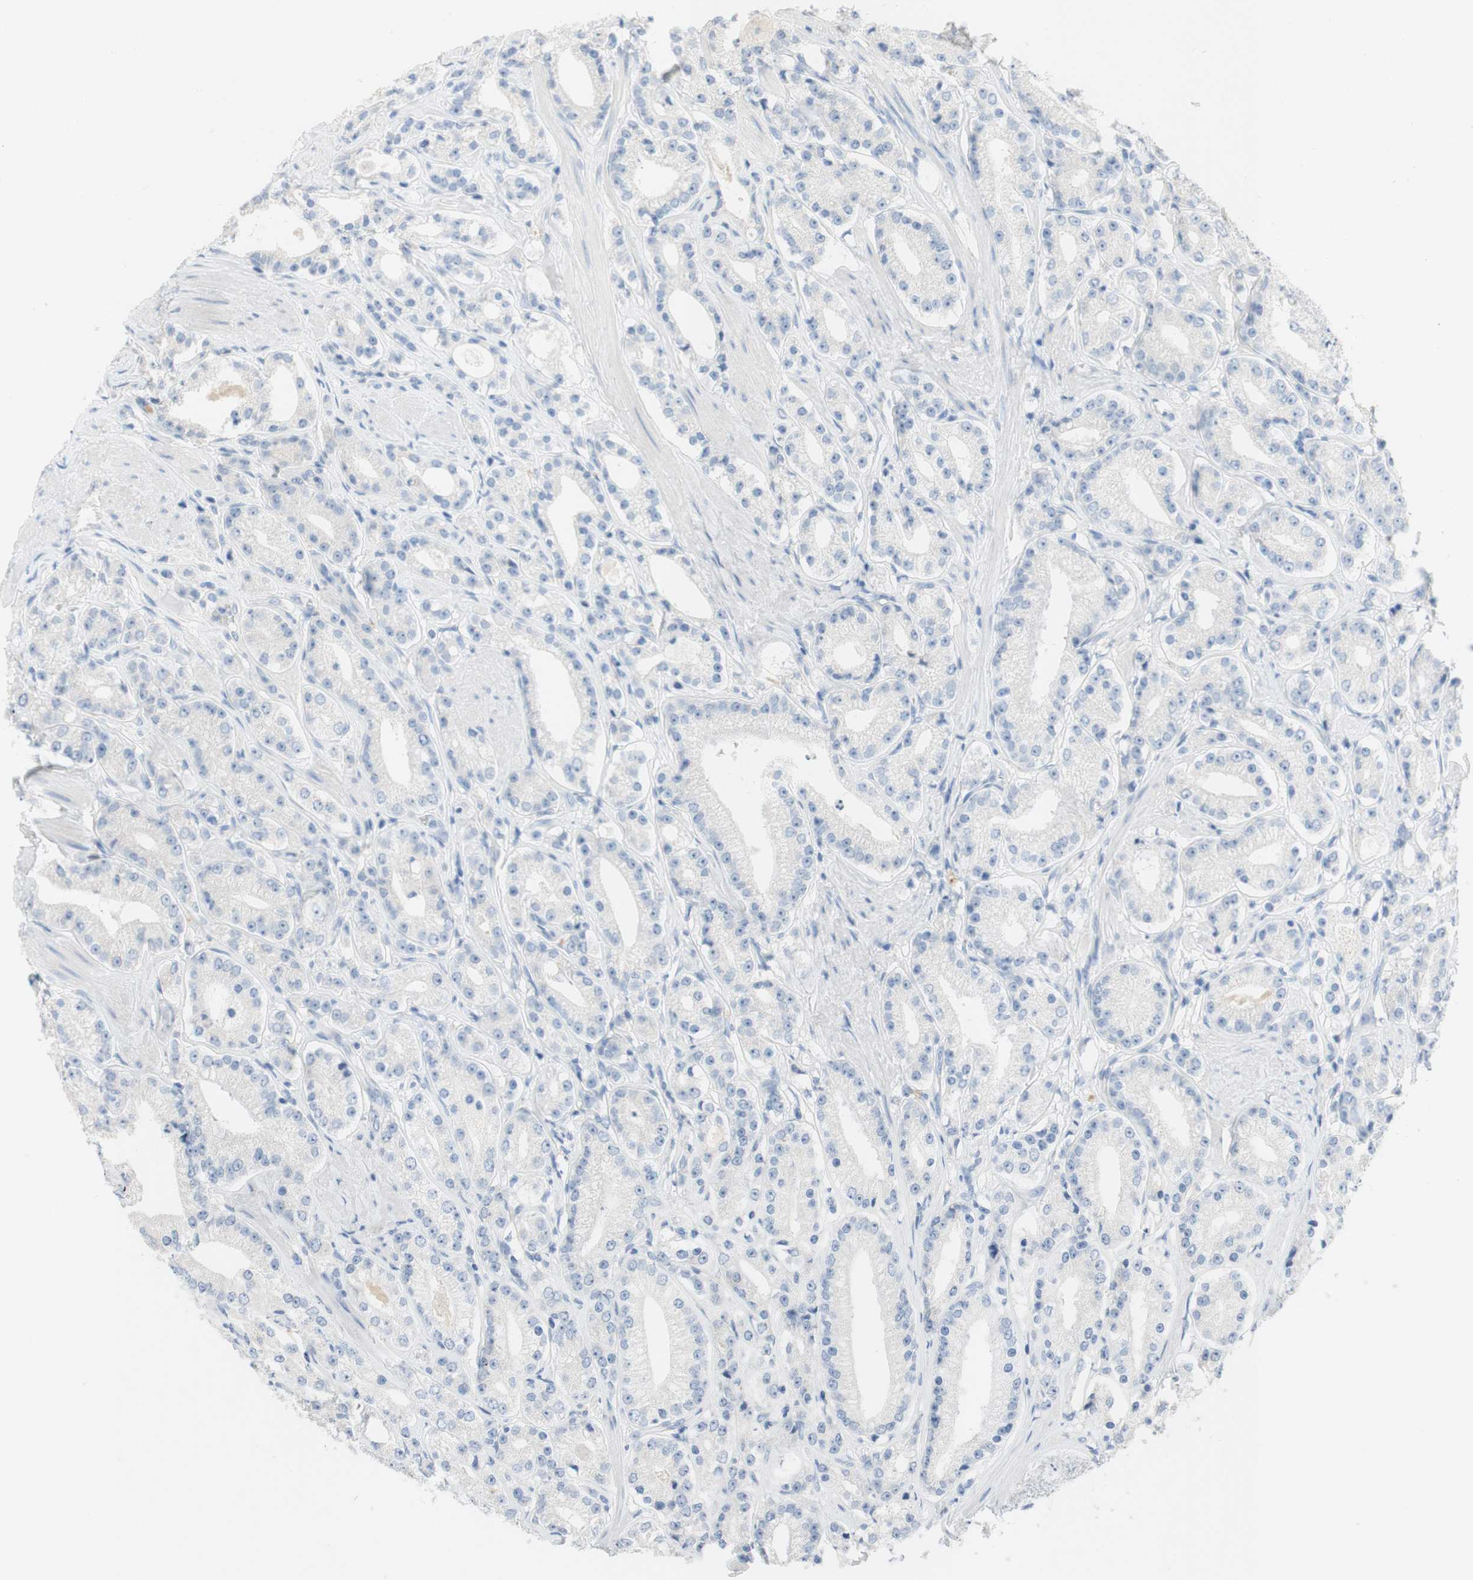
{"staining": {"intensity": "negative", "quantity": "none", "location": "none"}, "tissue": "prostate cancer", "cell_type": "Tumor cells", "image_type": "cancer", "snomed": [{"axis": "morphology", "description": "Adenocarcinoma, Low grade"}, {"axis": "topography", "description": "Prostate"}], "caption": "There is no significant expression in tumor cells of low-grade adenocarcinoma (prostate).", "gene": "POLR2J3", "patient": {"sex": "male", "age": 63}}